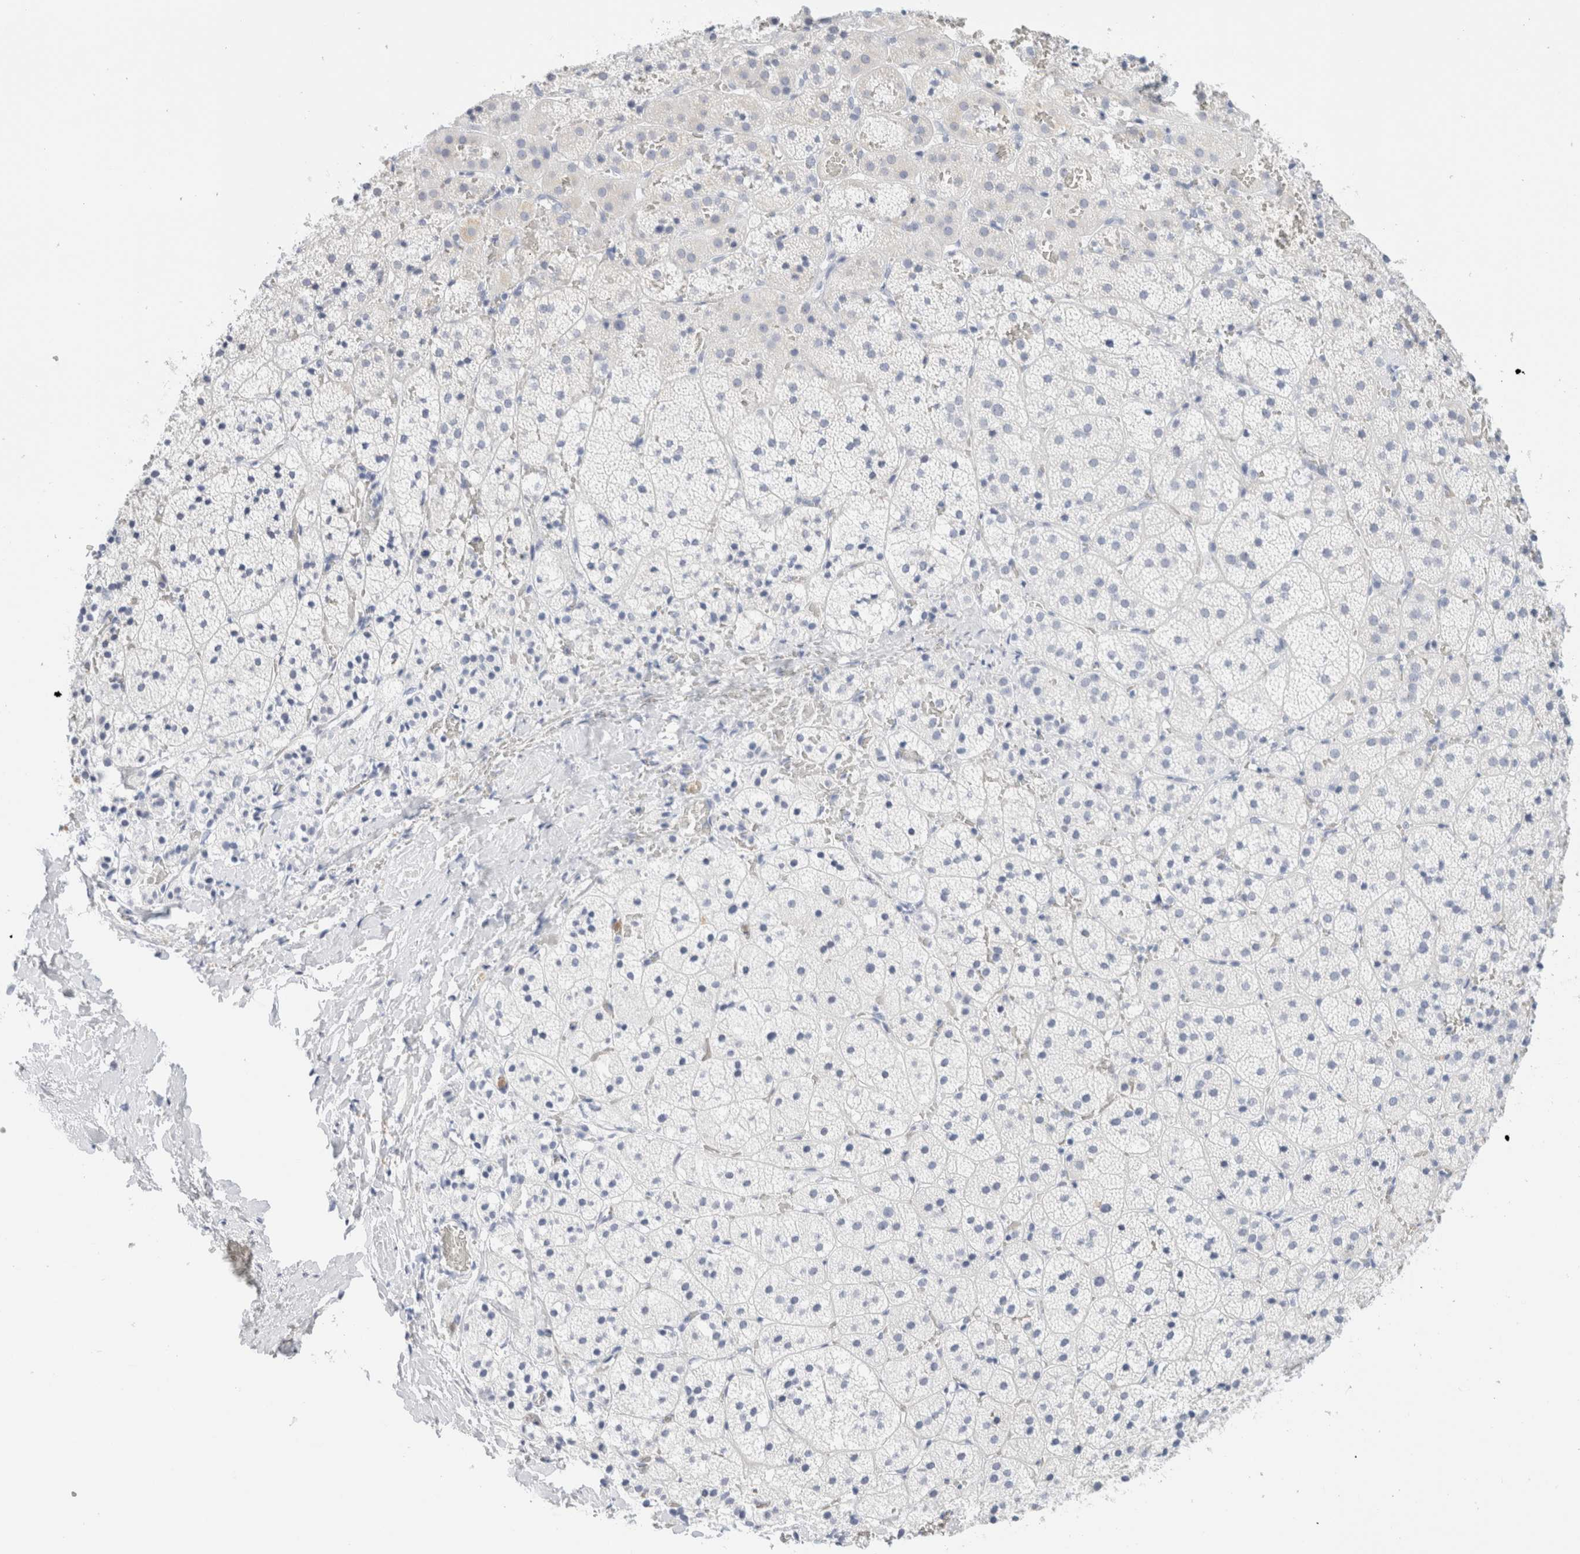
{"staining": {"intensity": "weak", "quantity": "<25%", "location": "cytoplasmic/membranous"}, "tissue": "adrenal gland", "cell_type": "Glandular cells", "image_type": "normal", "snomed": [{"axis": "morphology", "description": "Normal tissue, NOS"}, {"axis": "topography", "description": "Adrenal gland"}], "caption": "A micrograph of human adrenal gland is negative for staining in glandular cells. (Stains: DAB (3,3'-diaminobenzidine) IHC with hematoxylin counter stain, Microscopy: brightfield microscopy at high magnification).", "gene": "ARG1", "patient": {"sex": "female", "age": 44}}